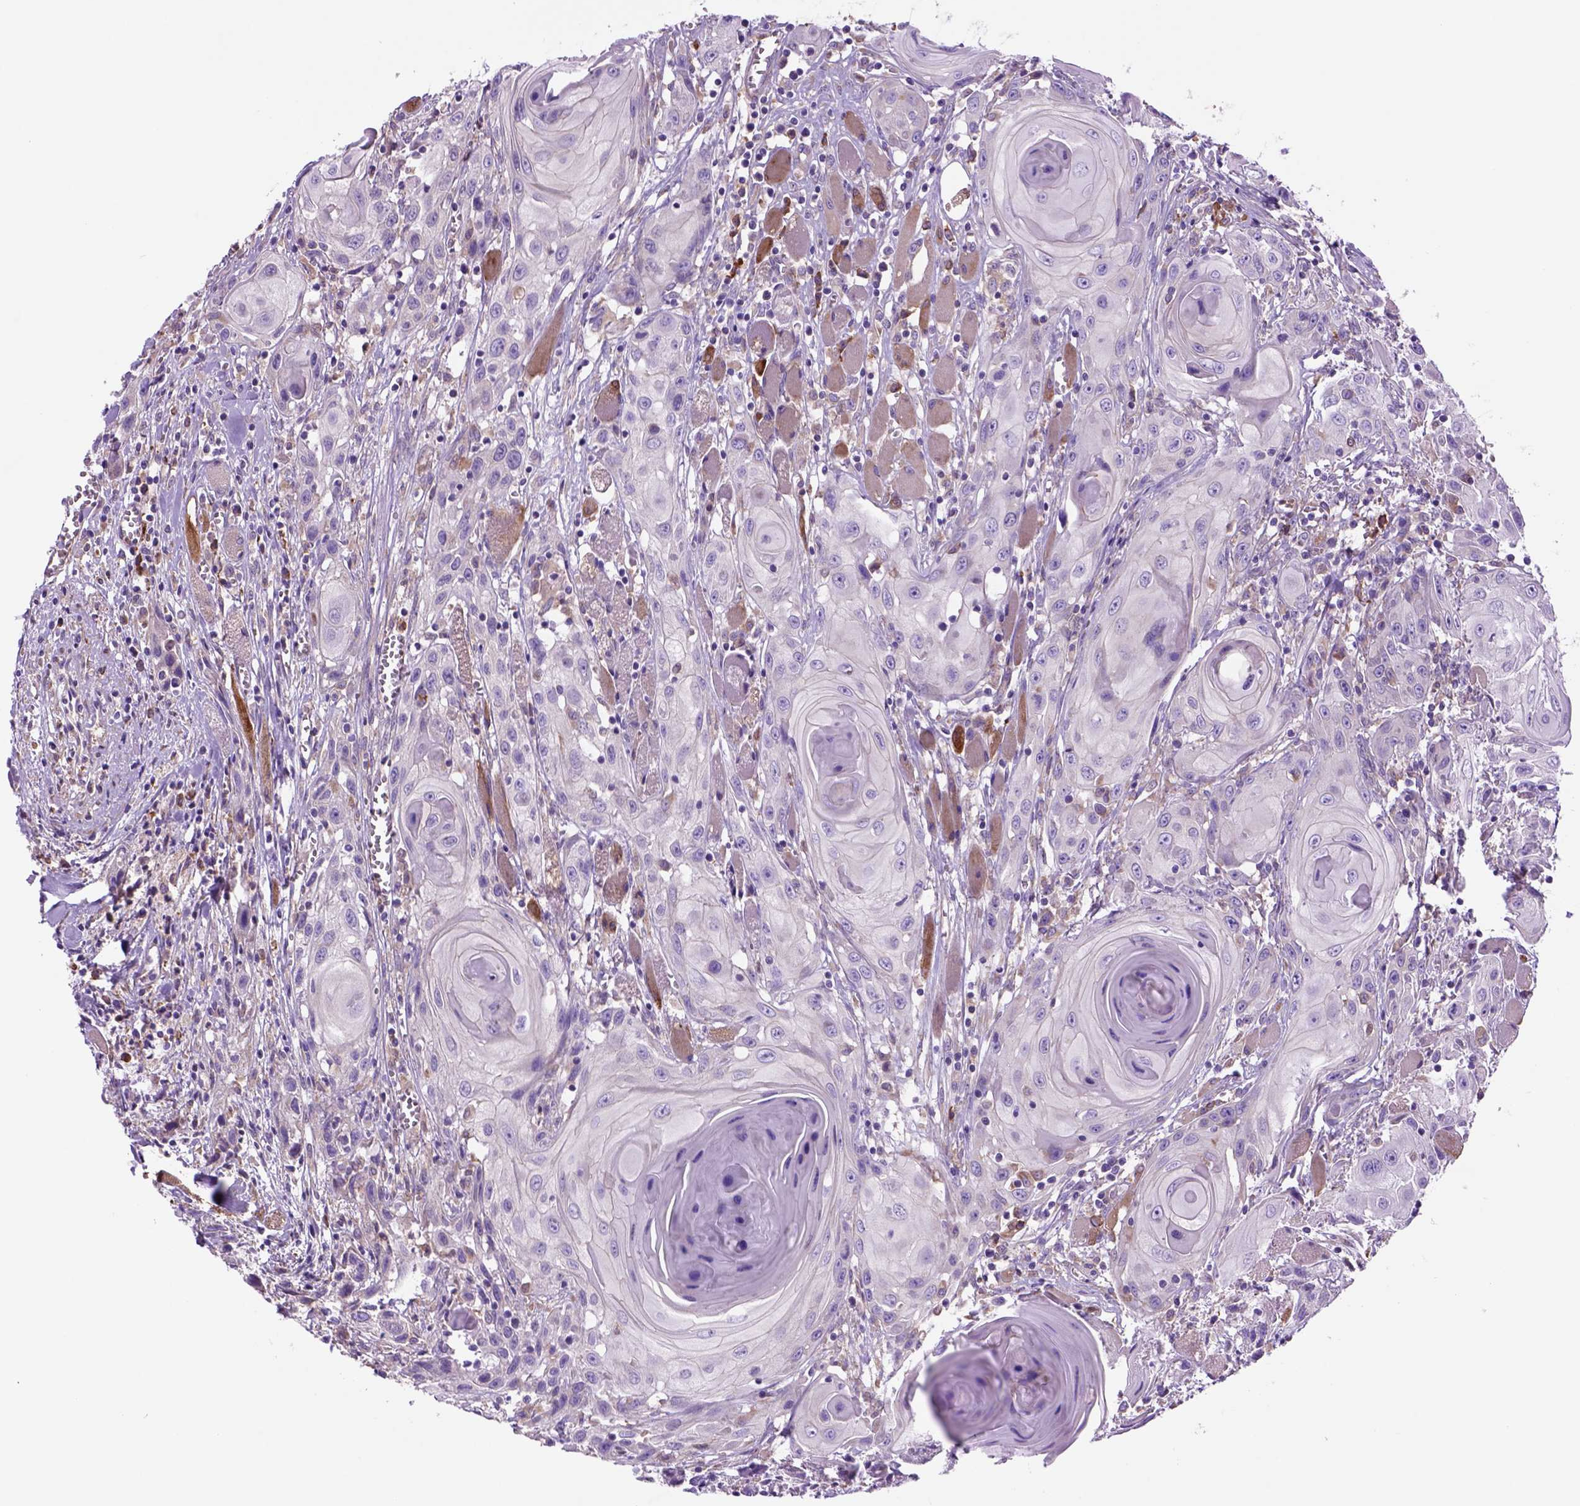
{"staining": {"intensity": "negative", "quantity": "none", "location": "none"}, "tissue": "head and neck cancer", "cell_type": "Tumor cells", "image_type": "cancer", "snomed": [{"axis": "morphology", "description": "Squamous cell carcinoma, NOS"}, {"axis": "topography", "description": "Head-Neck"}], "caption": "Photomicrograph shows no protein expression in tumor cells of head and neck squamous cell carcinoma tissue.", "gene": "PIAS3", "patient": {"sex": "female", "age": 80}}